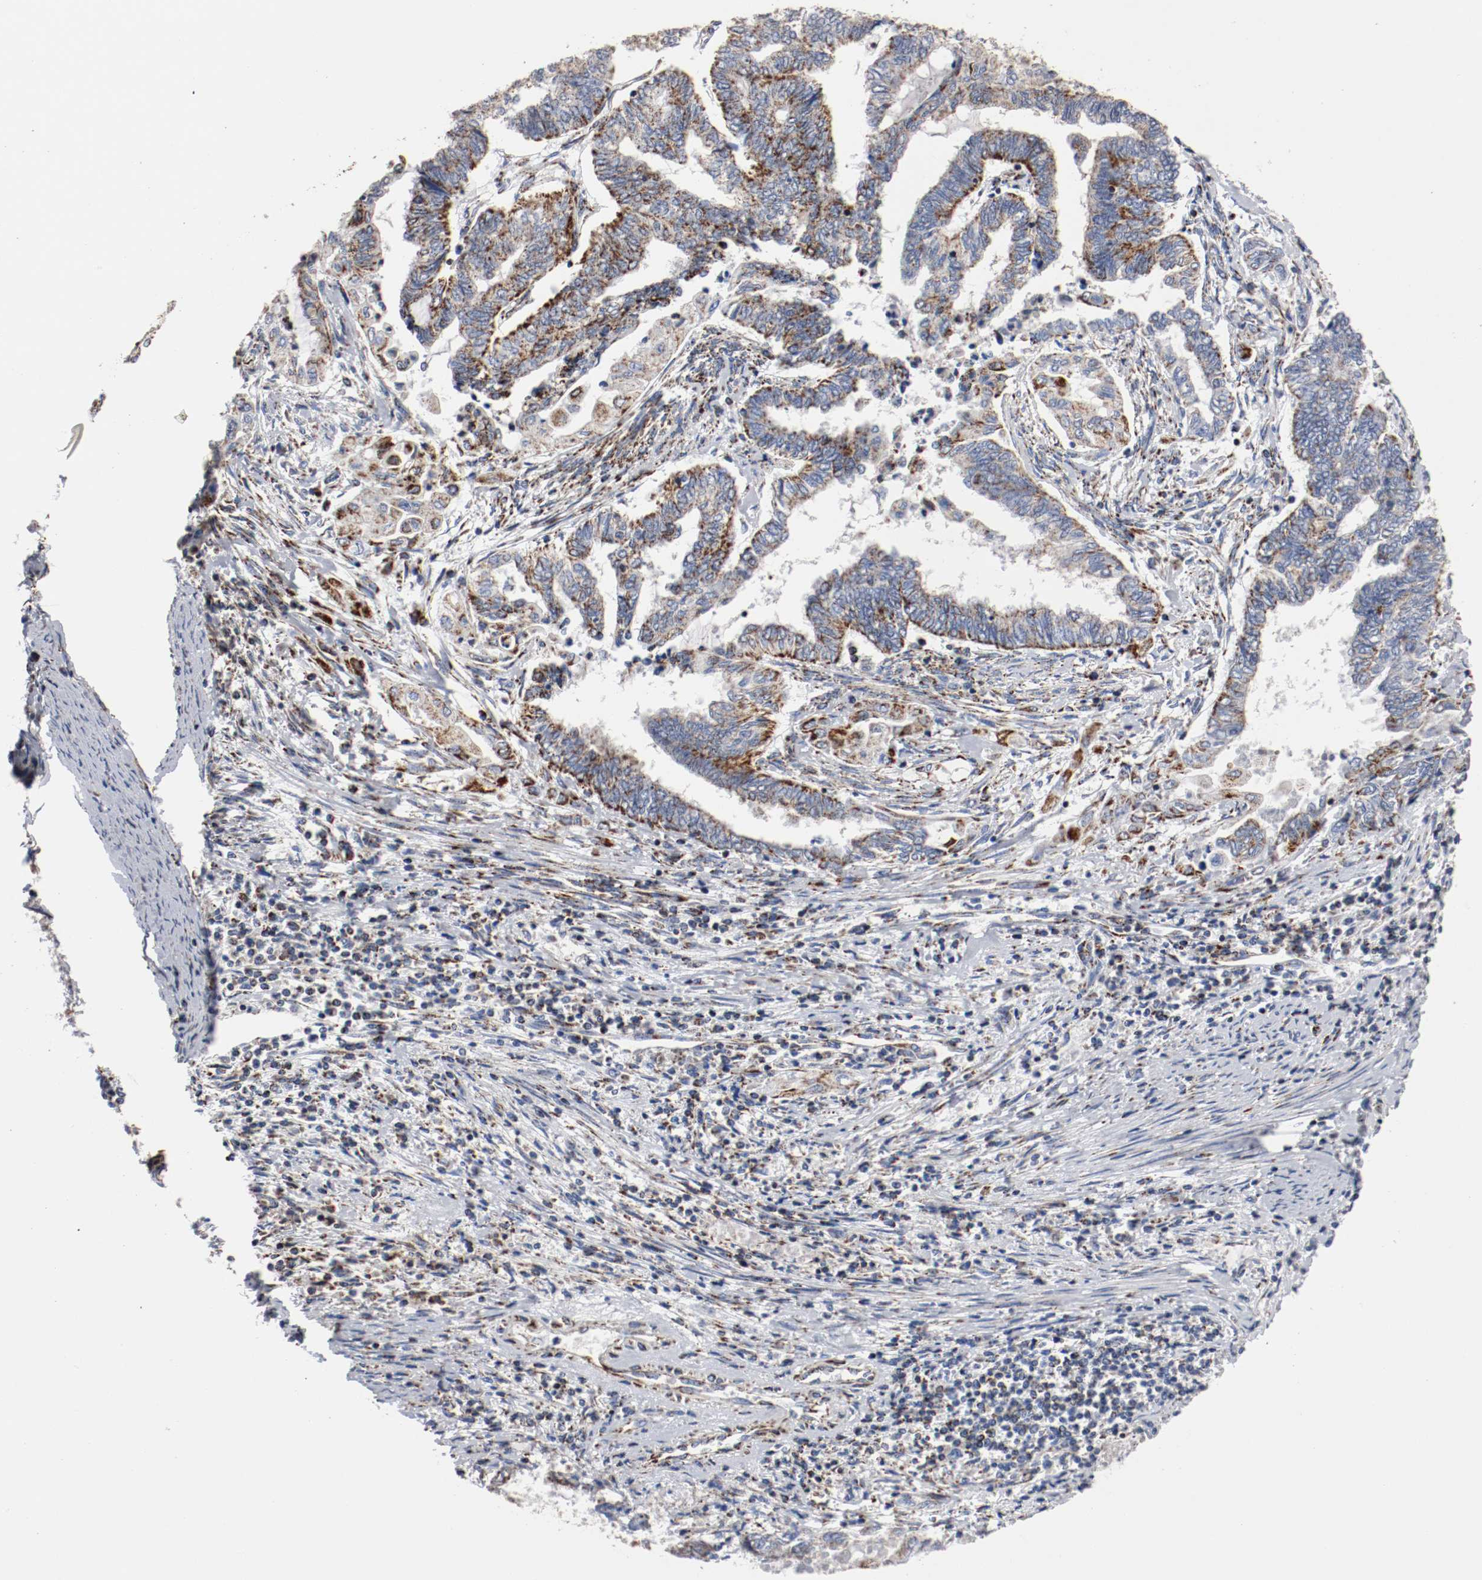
{"staining": {"intensity": "moderate", "quantity": "25%-75%", "location": "cytoplasmic/membranous"}, "tissue": "endometrial cancer", "cell_type": "Tumor cells", "image_type": "cancer", "snomed": [{"axis": "morphology", "description": "Adenocarcinoma, NOS"}, {"axis": "topography", "description": "Uterus"}, {"axis": "topography", "description": "Endometrium"}], "caption": "Protein expression by IHC shows moderate cytoplasmic/membranous expression in about 25%-75% of tumor cells in endometrial adenocarcinoma.", "gene": "TUBD1", "patient": {"sex": "female", "age": 70}}